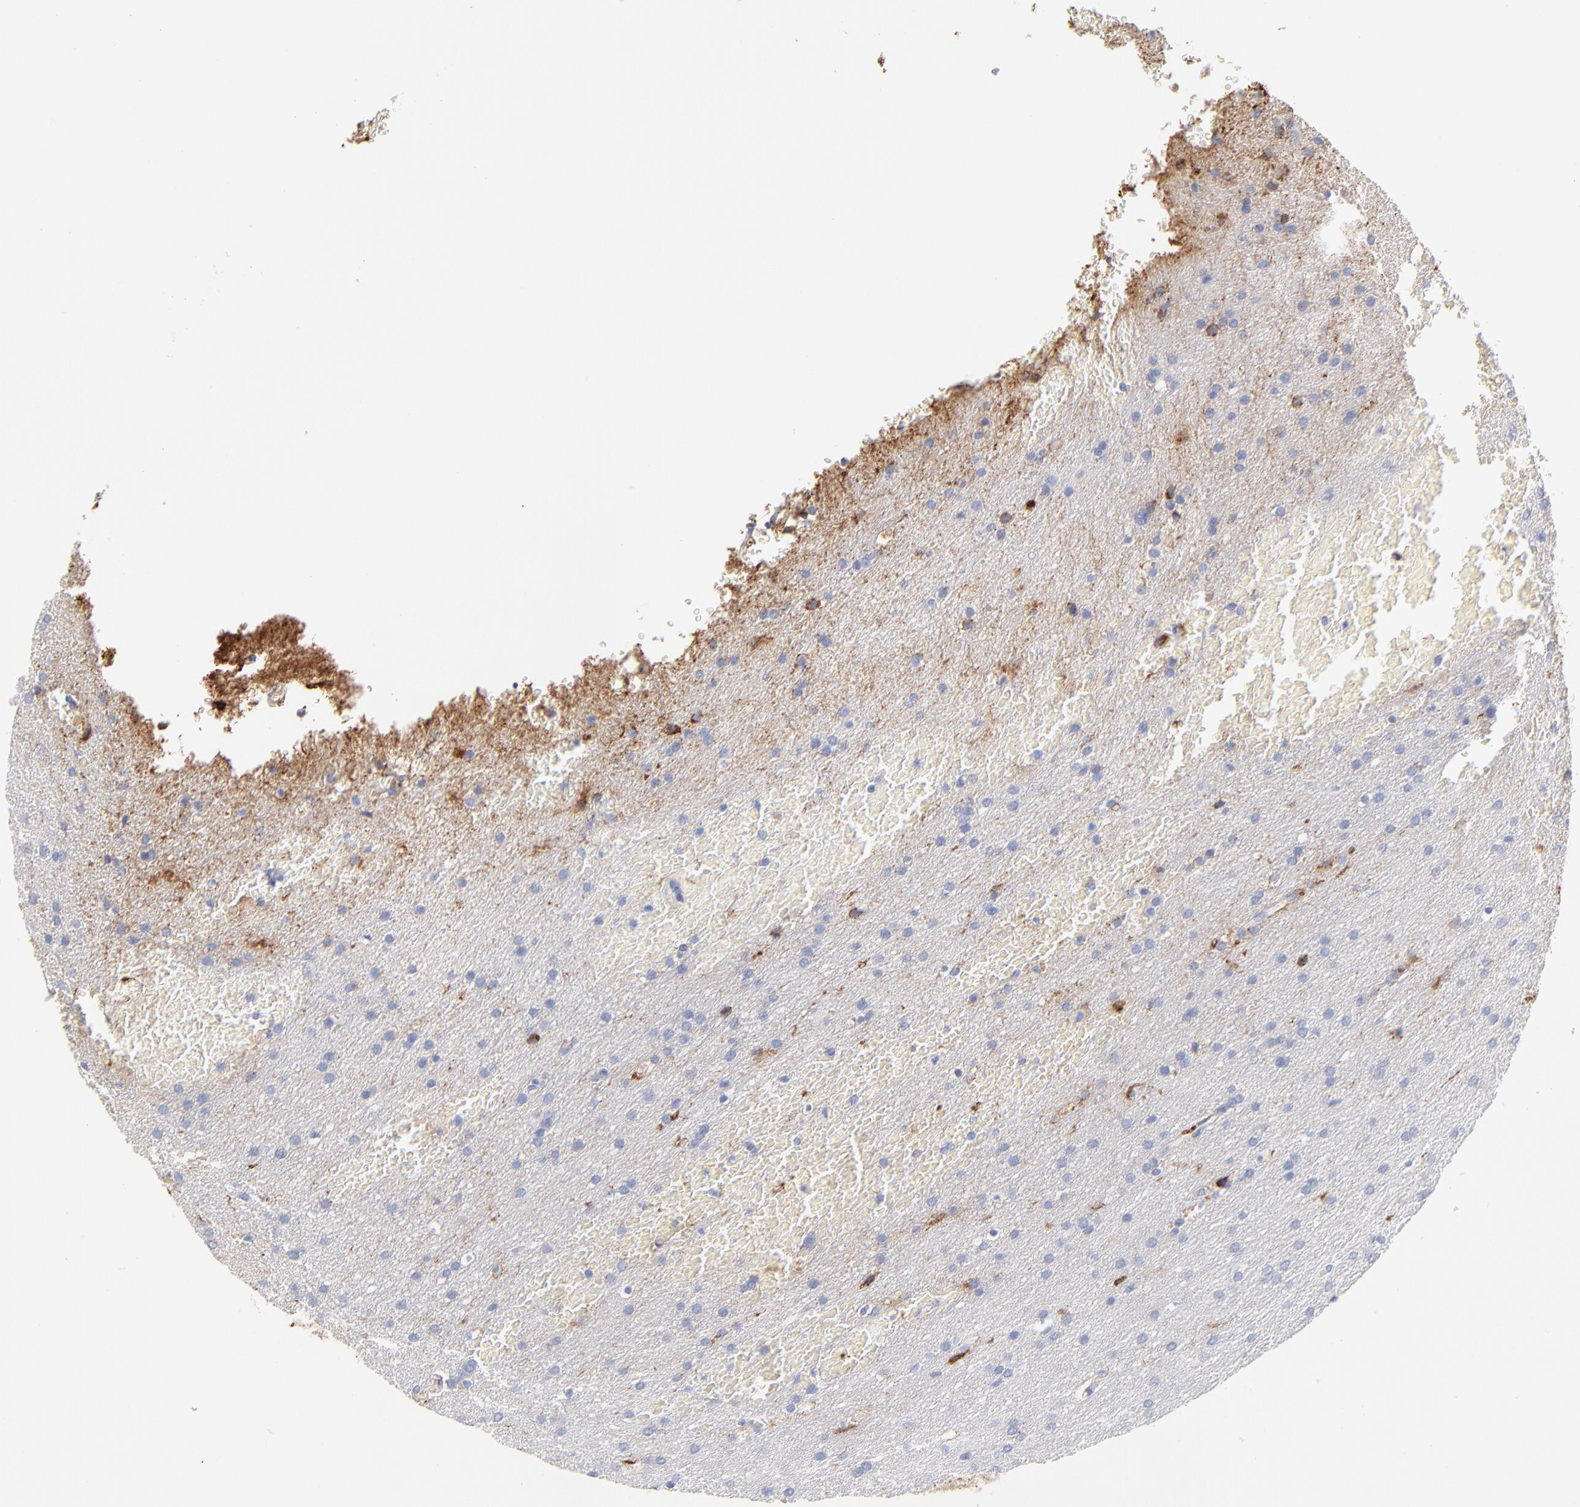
{"staining": {"intensity": "negative", "quantity": "none", "location": "none"}, "tissue": "glioma", "cell_type": "Tumor cells", "image_type": "cancer", "snomed": [{"axis": "morphology", "description": "Glioma, malignant, Low grade"}, {"axis": "topography", "description": "Brain"}], "caption": "Tumor cells are negative for protein expression in human glioma.", "gene": "APOH", "patient": {"sex": "female", "age": 32}}